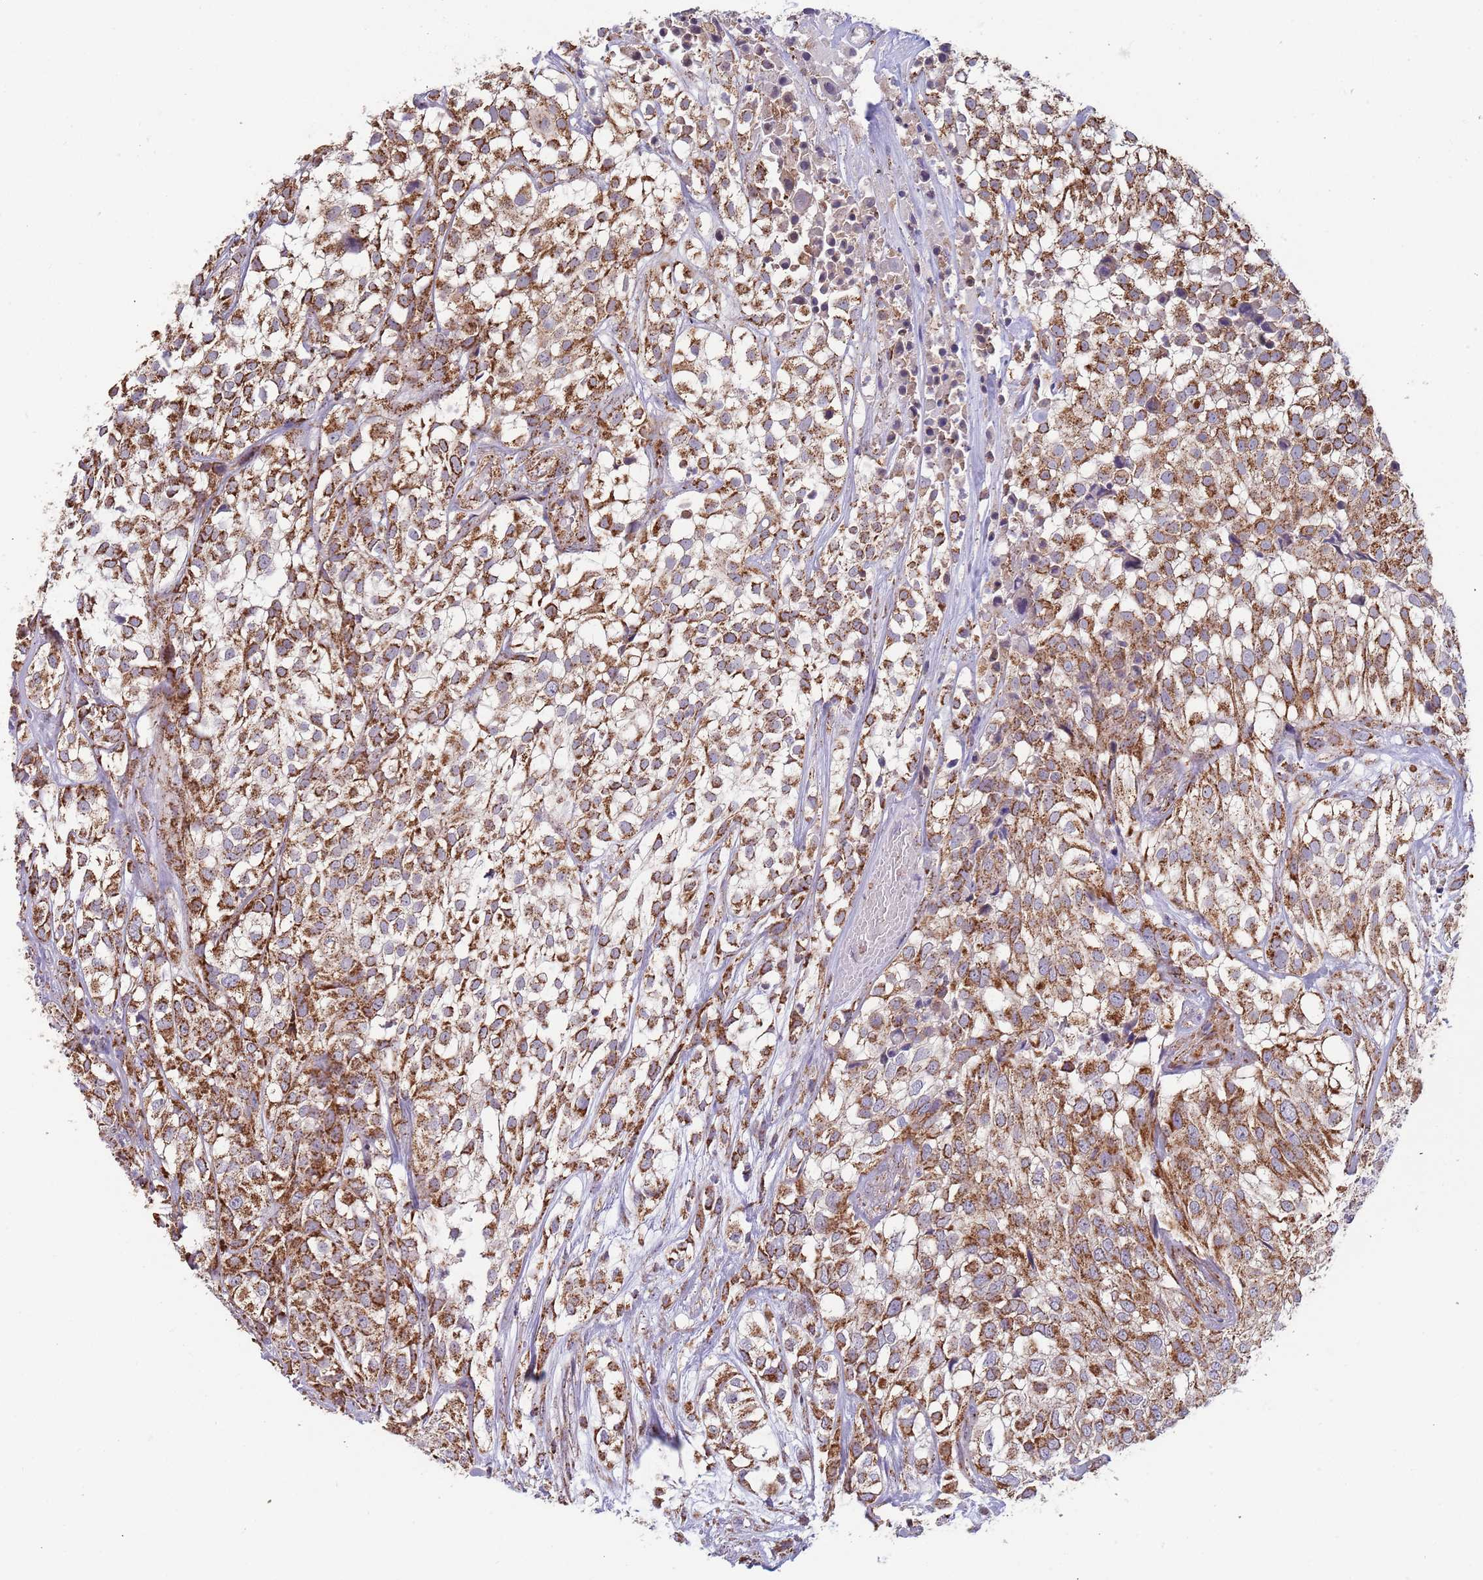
{"staining": {"intensity": "moderate", "quantity": ">75%", "location": "cytoplasmic/membranous"}, "tissue": "urothelial cancer", "cell_type": "Tumor cells", "image_type": "cancer", "snomed": [{"axis": "morphology", "description": "Urothelial carcinoma, High grade"}, {"axis": "topography", "description": "Urinary bladder"}], "caption": "Immunohistochemical staining of human urothelial cancer displays medium levels of moderate cytoplasmic/membranous staining in approximately >75% of tumor cells. (DAB (3,3'-diaminobenzidine) IHC with brightfield microscopy, high magnification).", "gene": "VPS16", "patient": {"sex": "male", "age": 56}}